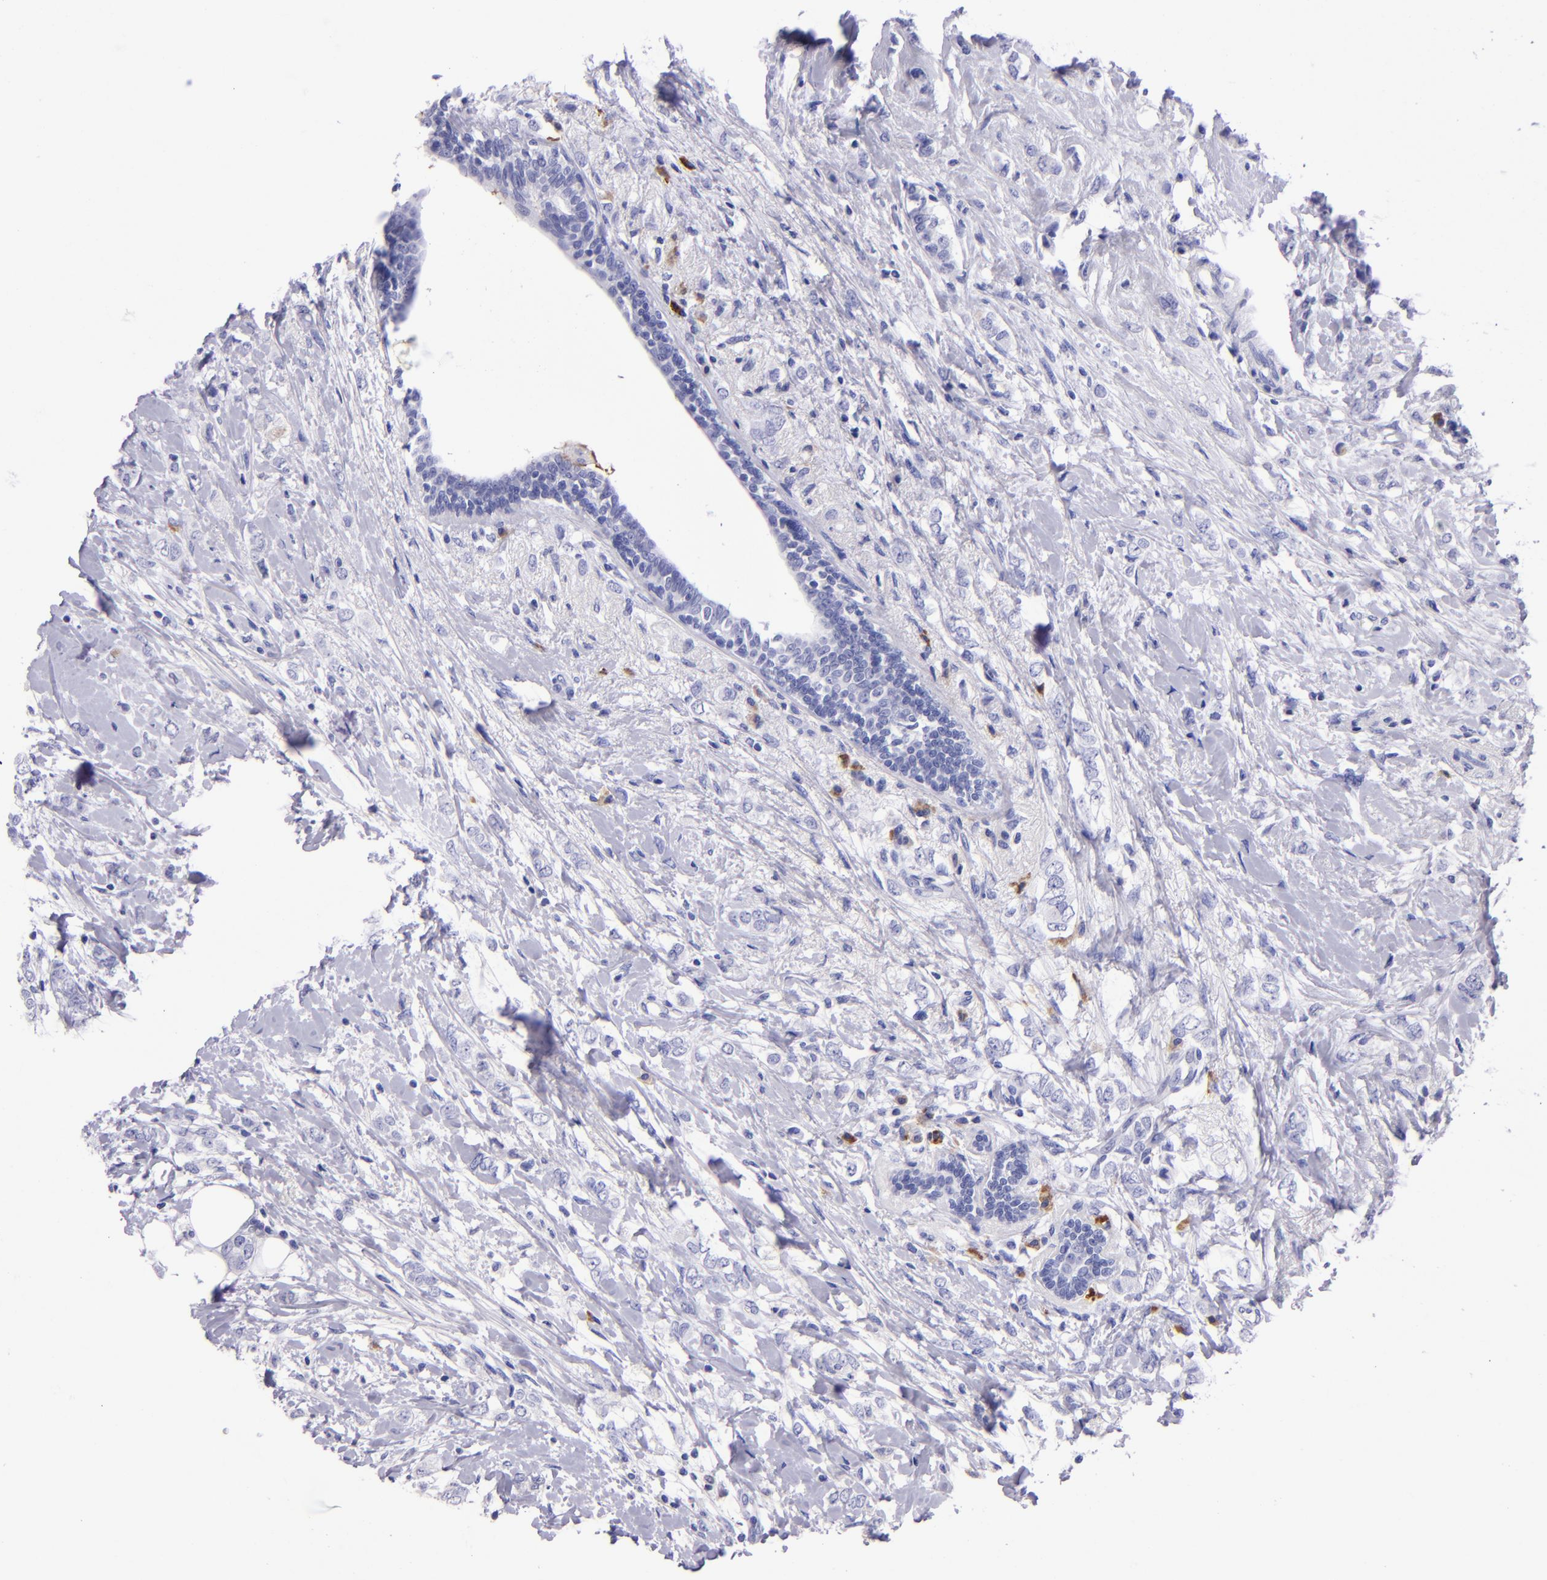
{"staining": {"intensity": "moderate", "quantity": "<25%", "location": "cytoplasmic/membranous"}, "tissue": "breast cancer", "cell_type": "Tumor cells", "image_type": "cancer", "snomed": [{"axis": "morphology", "description": "Normal tissue, NOS"}, {"axis": "morphology", "description": "Lobular carcinoma"}, {"axis": "topography", "description": "Breast"}], "caption": "Breast lobular carcinoma stained with immunohistochemistry (IHC) displays moderate cytoplasmic/membranous staining in approximately <25% of tumor cells.", "gene": "TYRP1", "patient": {"sex": "female", "age": 47}}